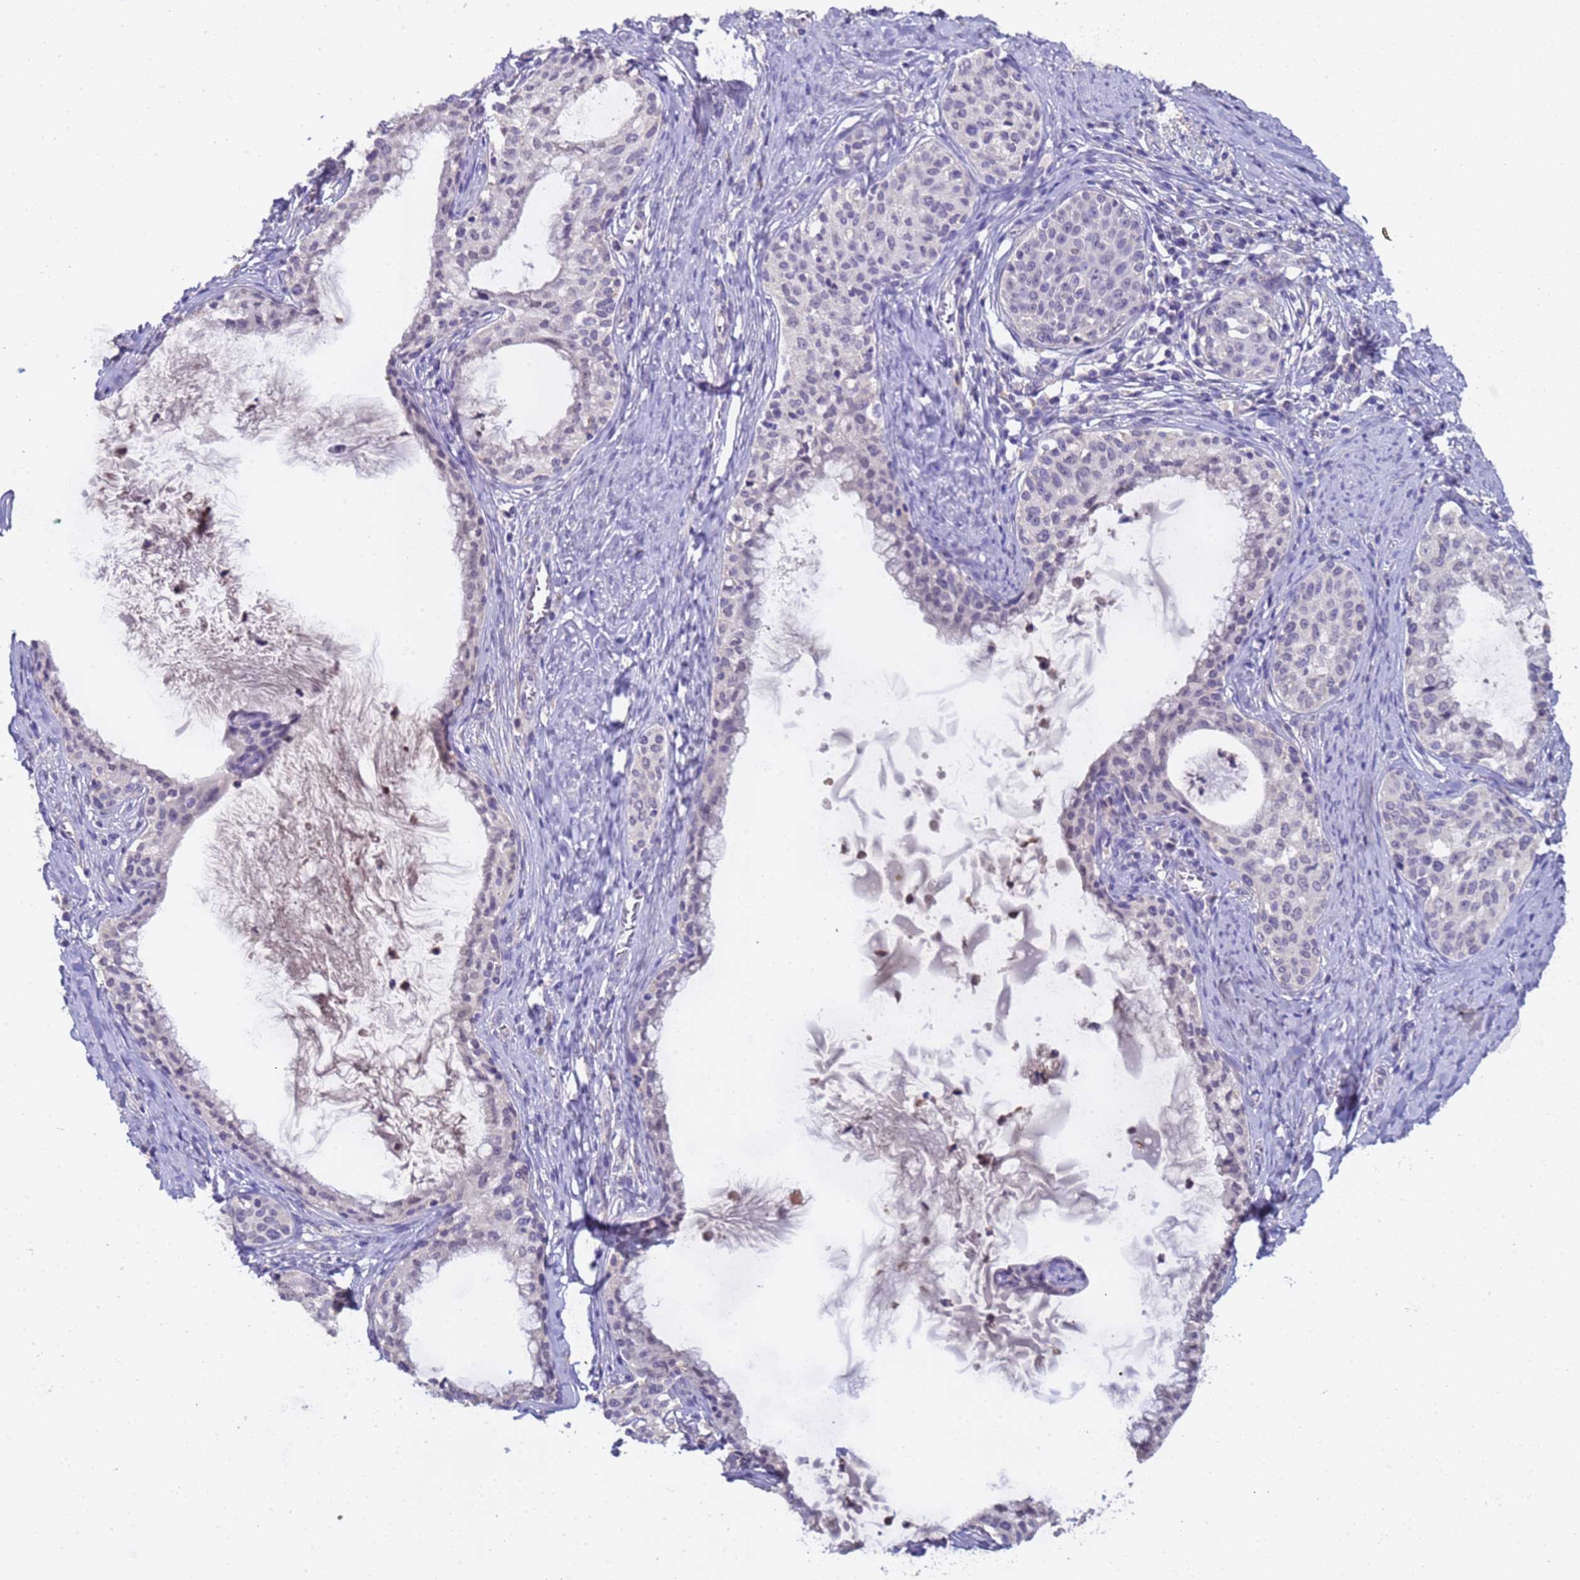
{"staining": {"intensity": "negative", "quantity": "none", "location": "none"}, "tissue": "cervical cancer", "cell_type": "Tumor cells", "image_type": "cancer", "snomed": [{"axis": "morphology", "description": "Squamous cell carcinoma, NOS"}, {"axis": "morphology", "description": "Adenocarcinoma, NOS"}, {"axis": "topography", "description": "Cervix"}], "caption": "Immunohistochemistry (IHC) of cervical cancer shows no staining in tumor cells. (DAB immunohistochemistry (IHC) with hematoxylin counter stain).", "gene": "ZNF248", "patient": {"sex": "female", "age": 52}}